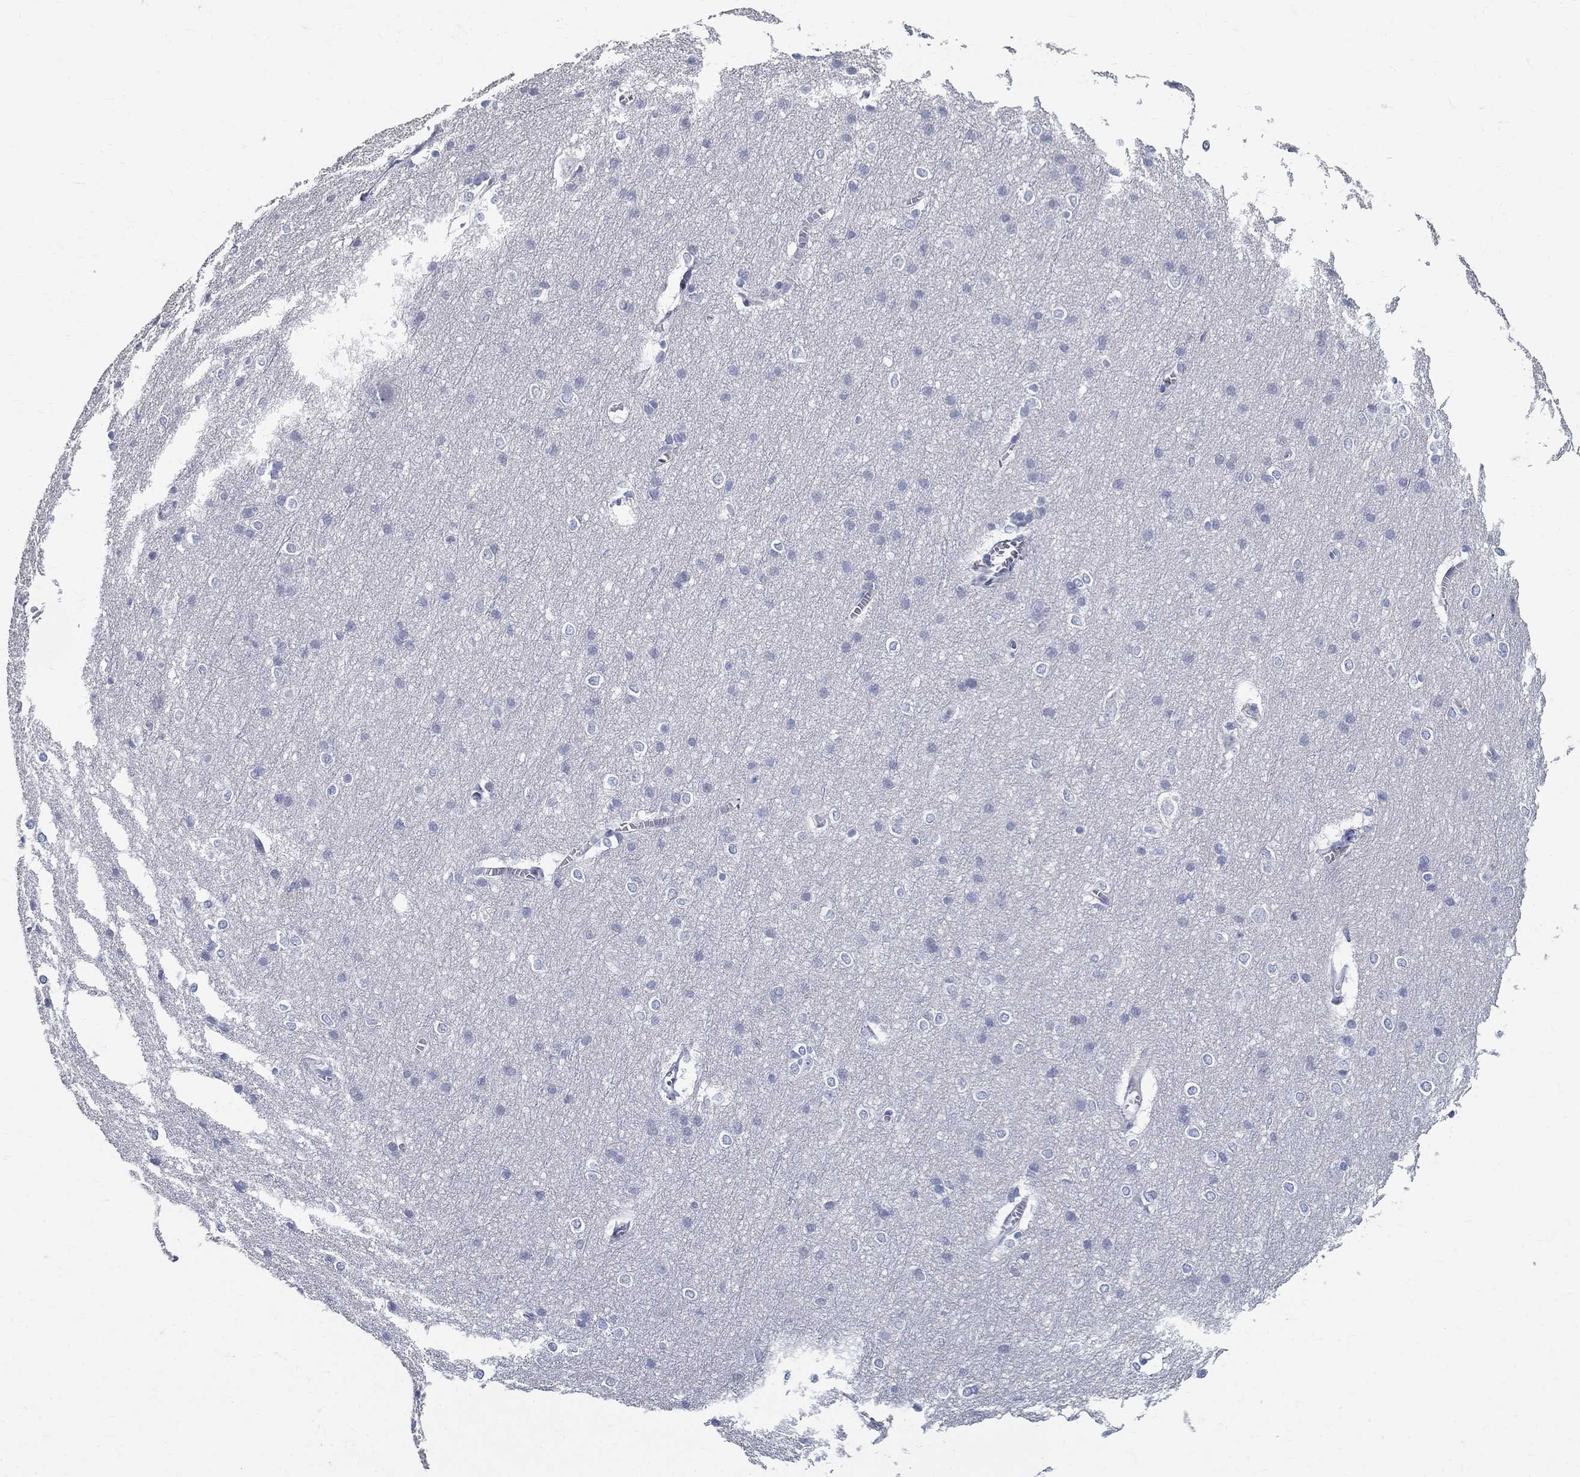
{"staining": {"intensity": "negative", "quantity": "none", "location": "none"}, "tissue": "cerebral cortex", "cell_type": "Endothelial cells", "image_type": "normal", "snomed": [{"axis": "morphology", "description": "Normal tissue, NOS"}, {"axis": "topography", "description": "Cerebral cortex"}], "caption": "High power microscopy histopathology image of an immunohistochemistry photomicrograph of benign cerebral cortex, revealing no significant positivity in endothelial cells.", "gene": "ENSG00000290147", "patient": {"sex": "male", "age": 37}}